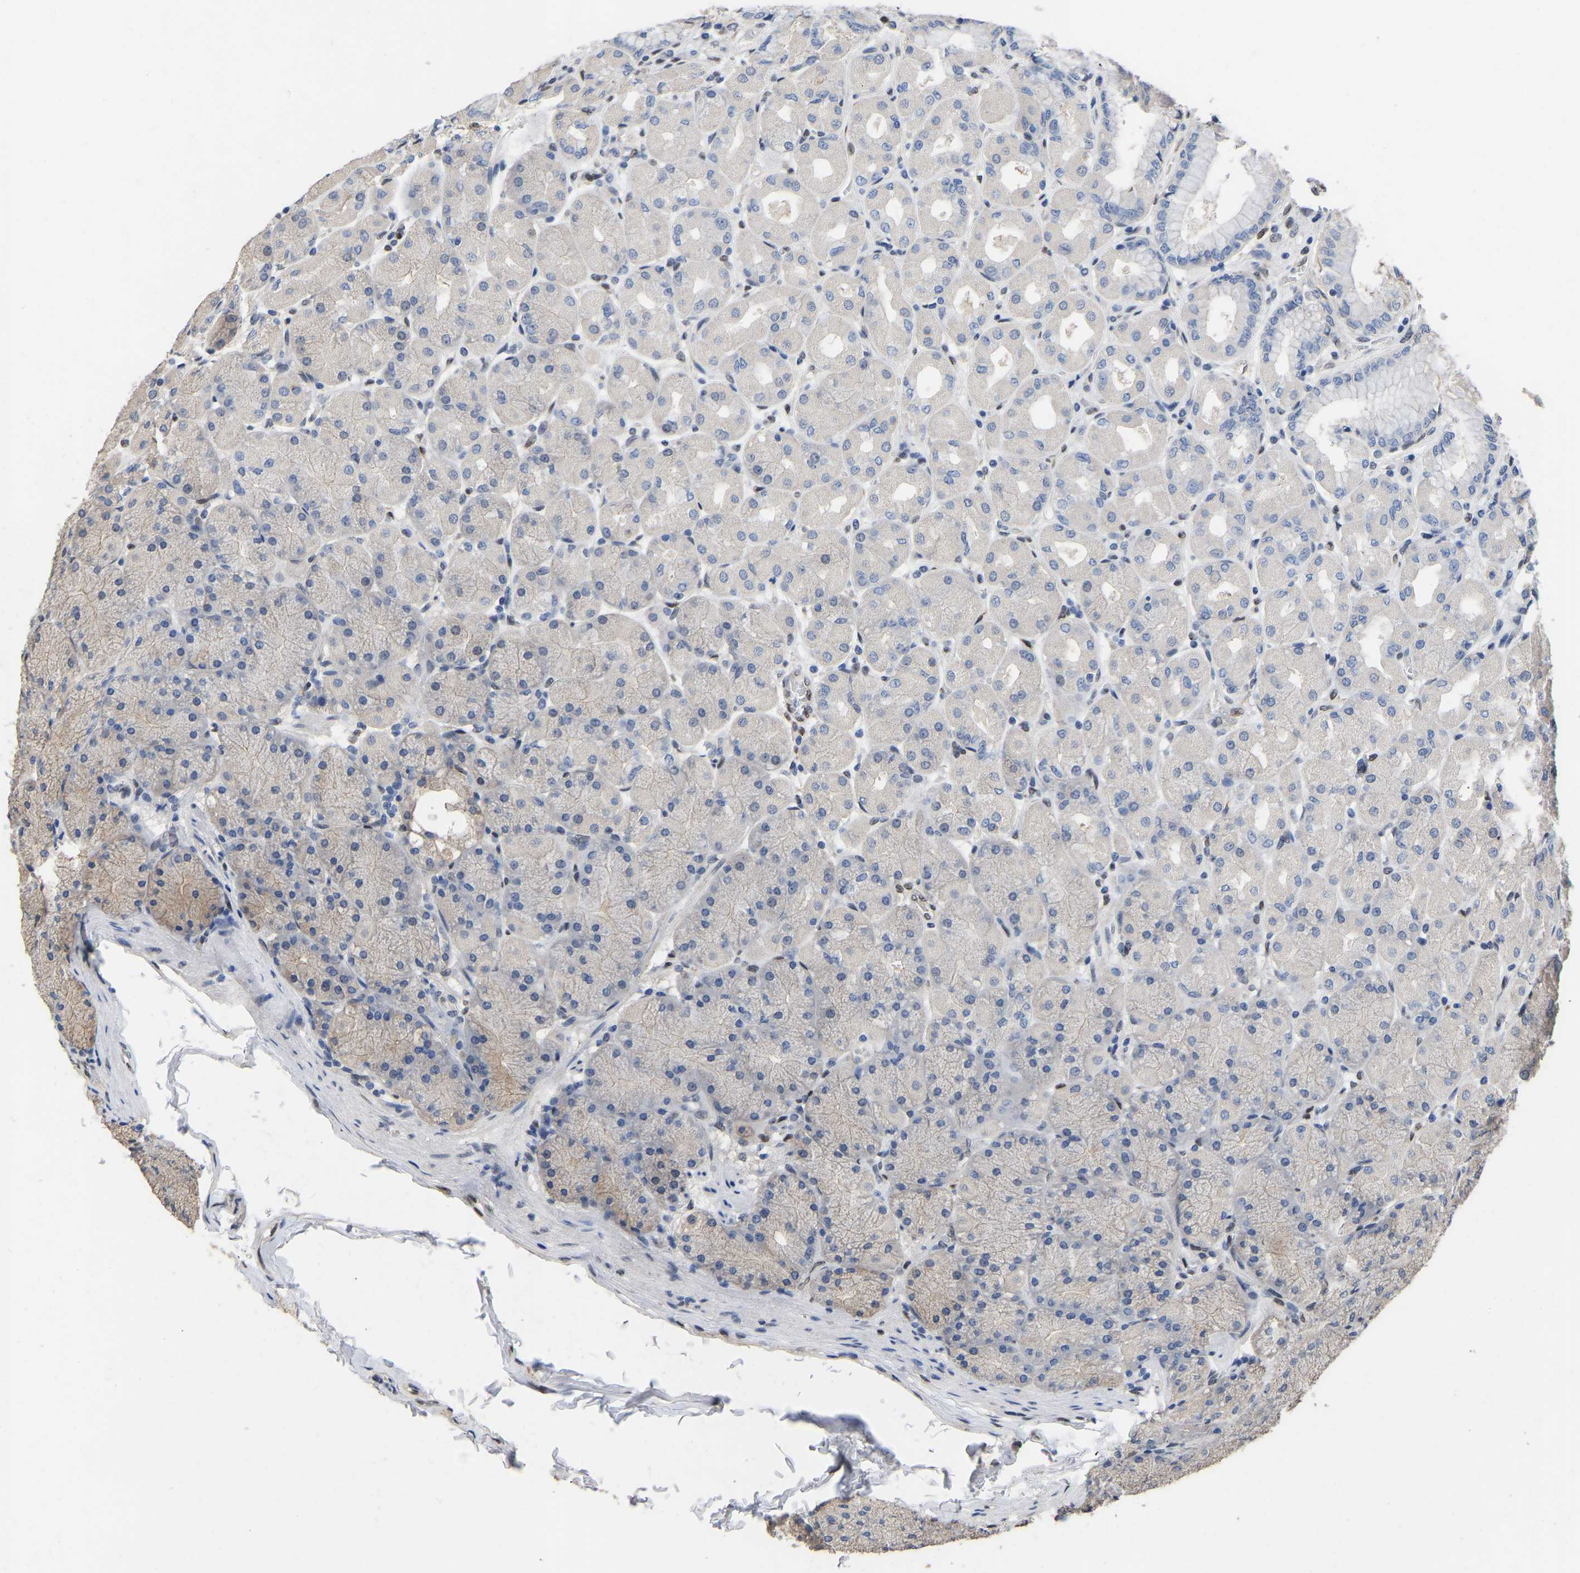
{"staining": {"intensity": "weak", "quantity": "25%-75%", "location": "cytoplasmic/membranous"}, "tissue": "stomach", "cell_type": "Glandular cells", "image_type": "normal", "snomed": [{"axis": "morphology", "description": "Normal tissue, NOS"}, {"axis": "topography", "description": "Stomach, upper"}], "caption": "Human stomach stained with a brown dye exhibits weak cytoplasmic/membranous positive expression in approximately 25%-75% of glandular cells.", "gene": "QKI", "patient": {"sex": "female", "age": 56}}